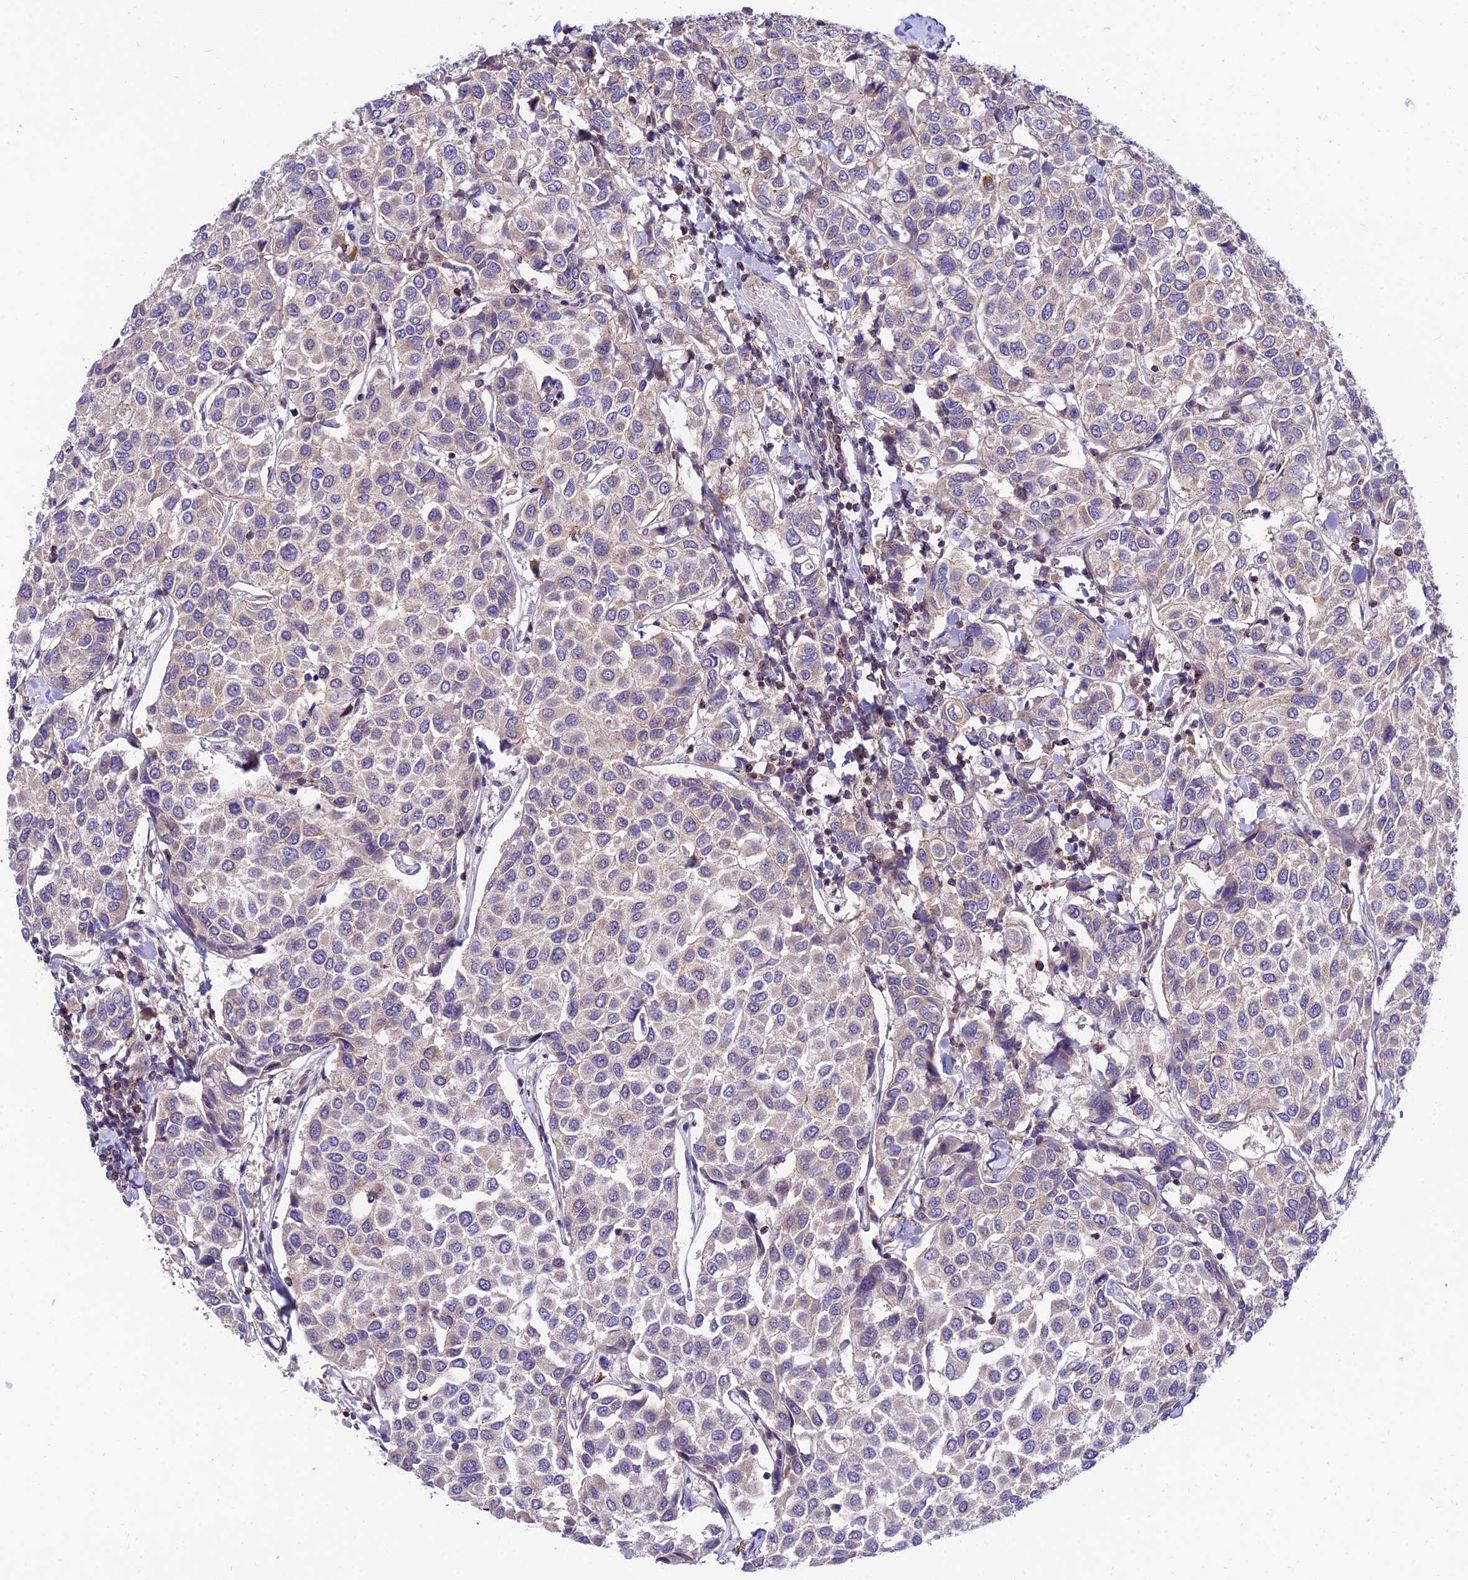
{"staining": {"intensity": "negative", "quantity": "none", "location": "none"}, "tissue": "breast cancer", "cell_type": "Tumor cells", "image_type": "cancer", "snomed": [{"axis": "morphology", "description": "Duct carcinoma"}, {"axis": "topography", "description": "Breast"}], "caption": "An image of human infiltrating ductal carcinoma (breast) is negative for staining in tumor cells. Nuclei are stained in blue.", "gene": "C6orf132", "patient": {"sex": "female", "age": 55}}